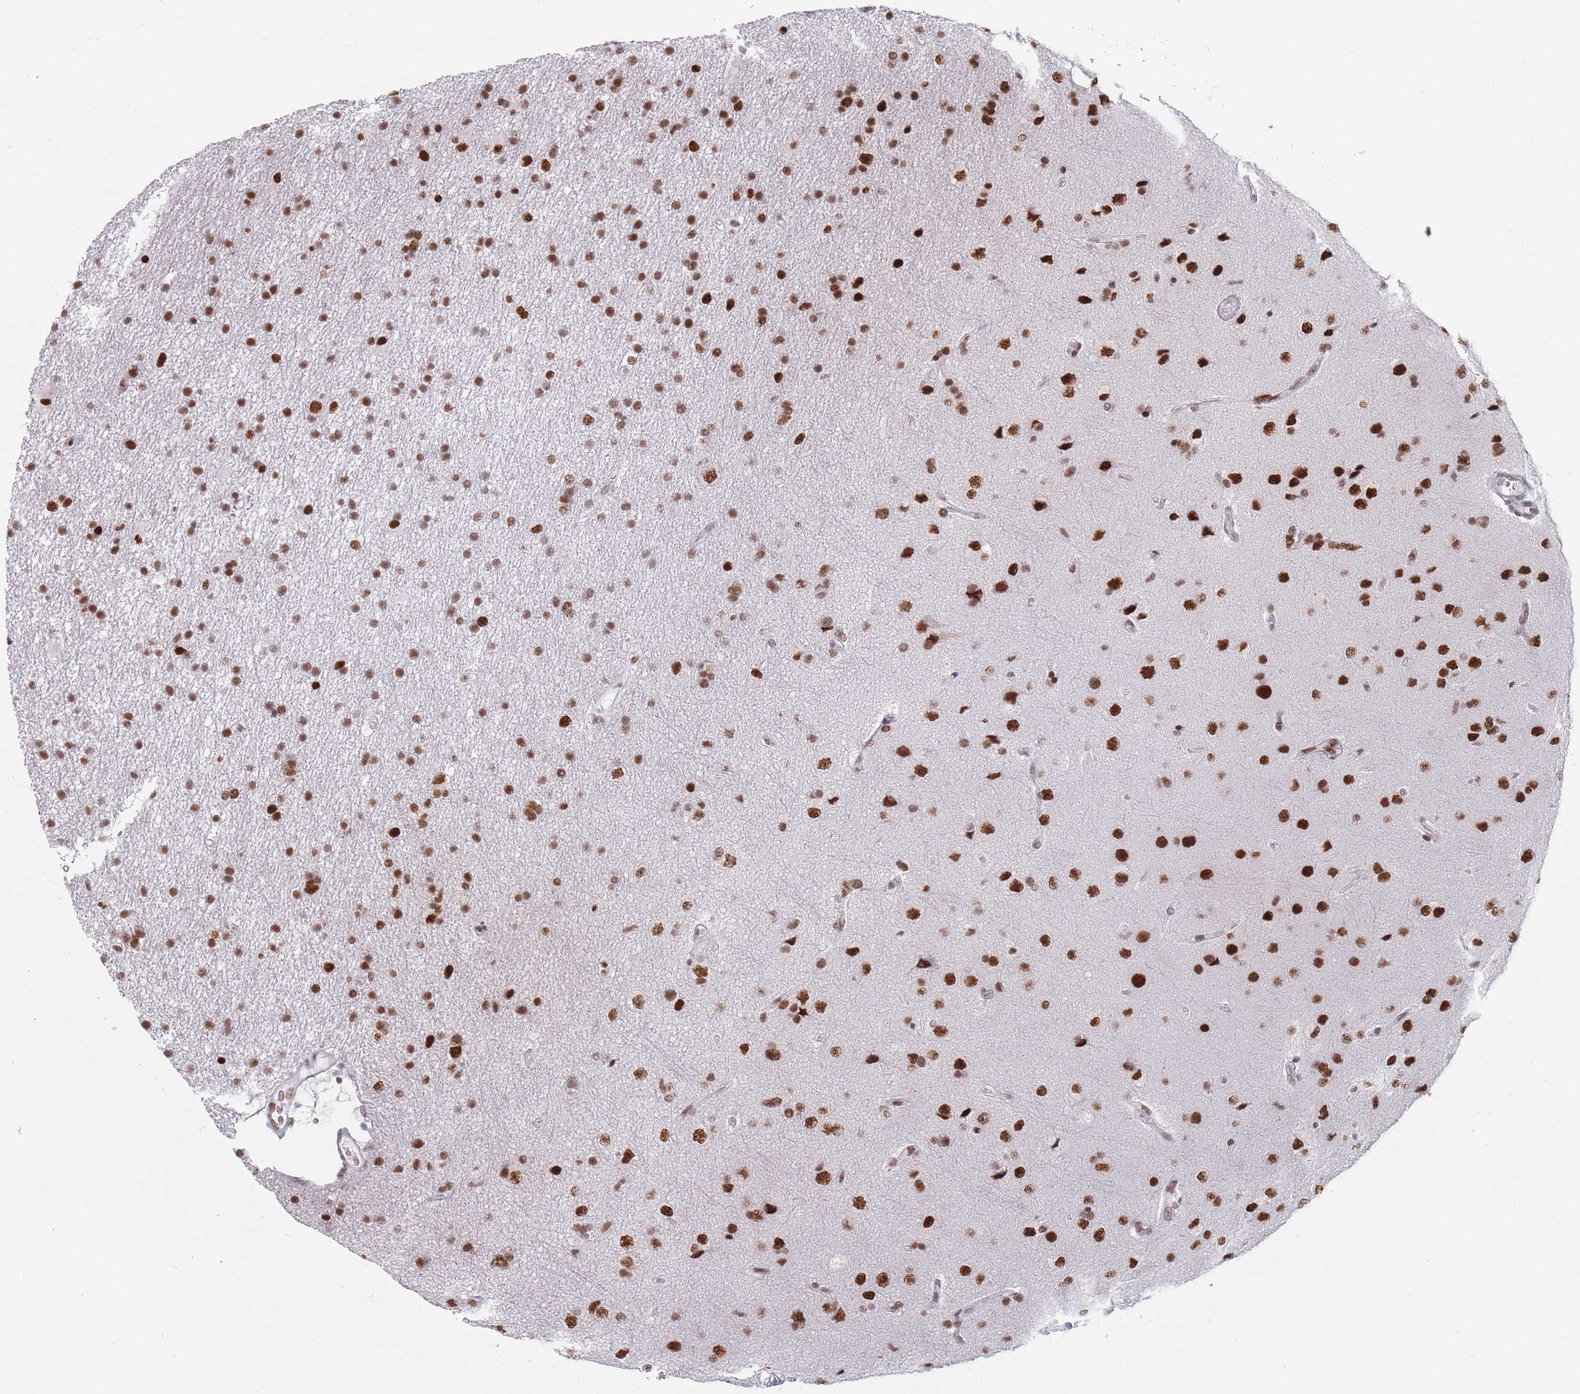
{"staining": {"intensity": "strong", "quantity": ">75%", "location": "nuclear"}, "tissue": "glioma", "cell_type": "Tumor cells", "image_type": "cancer", "snomed": [{"axis": "morphology", "description": "Glioma, malignant, High grade"}, {"axis": "topography", "description": "Brain"}], "caption": "Immunohistochemistry histopathology image of neoplastic tissue: human glioma stained using immunohistochemistry displays high levels of strong protein expression localized specifically in the nuclear of tumor cells, appearing as a nuclear brown color.", "gene": "SAFB2", "patient": {"sex": "male", "age": 77}}